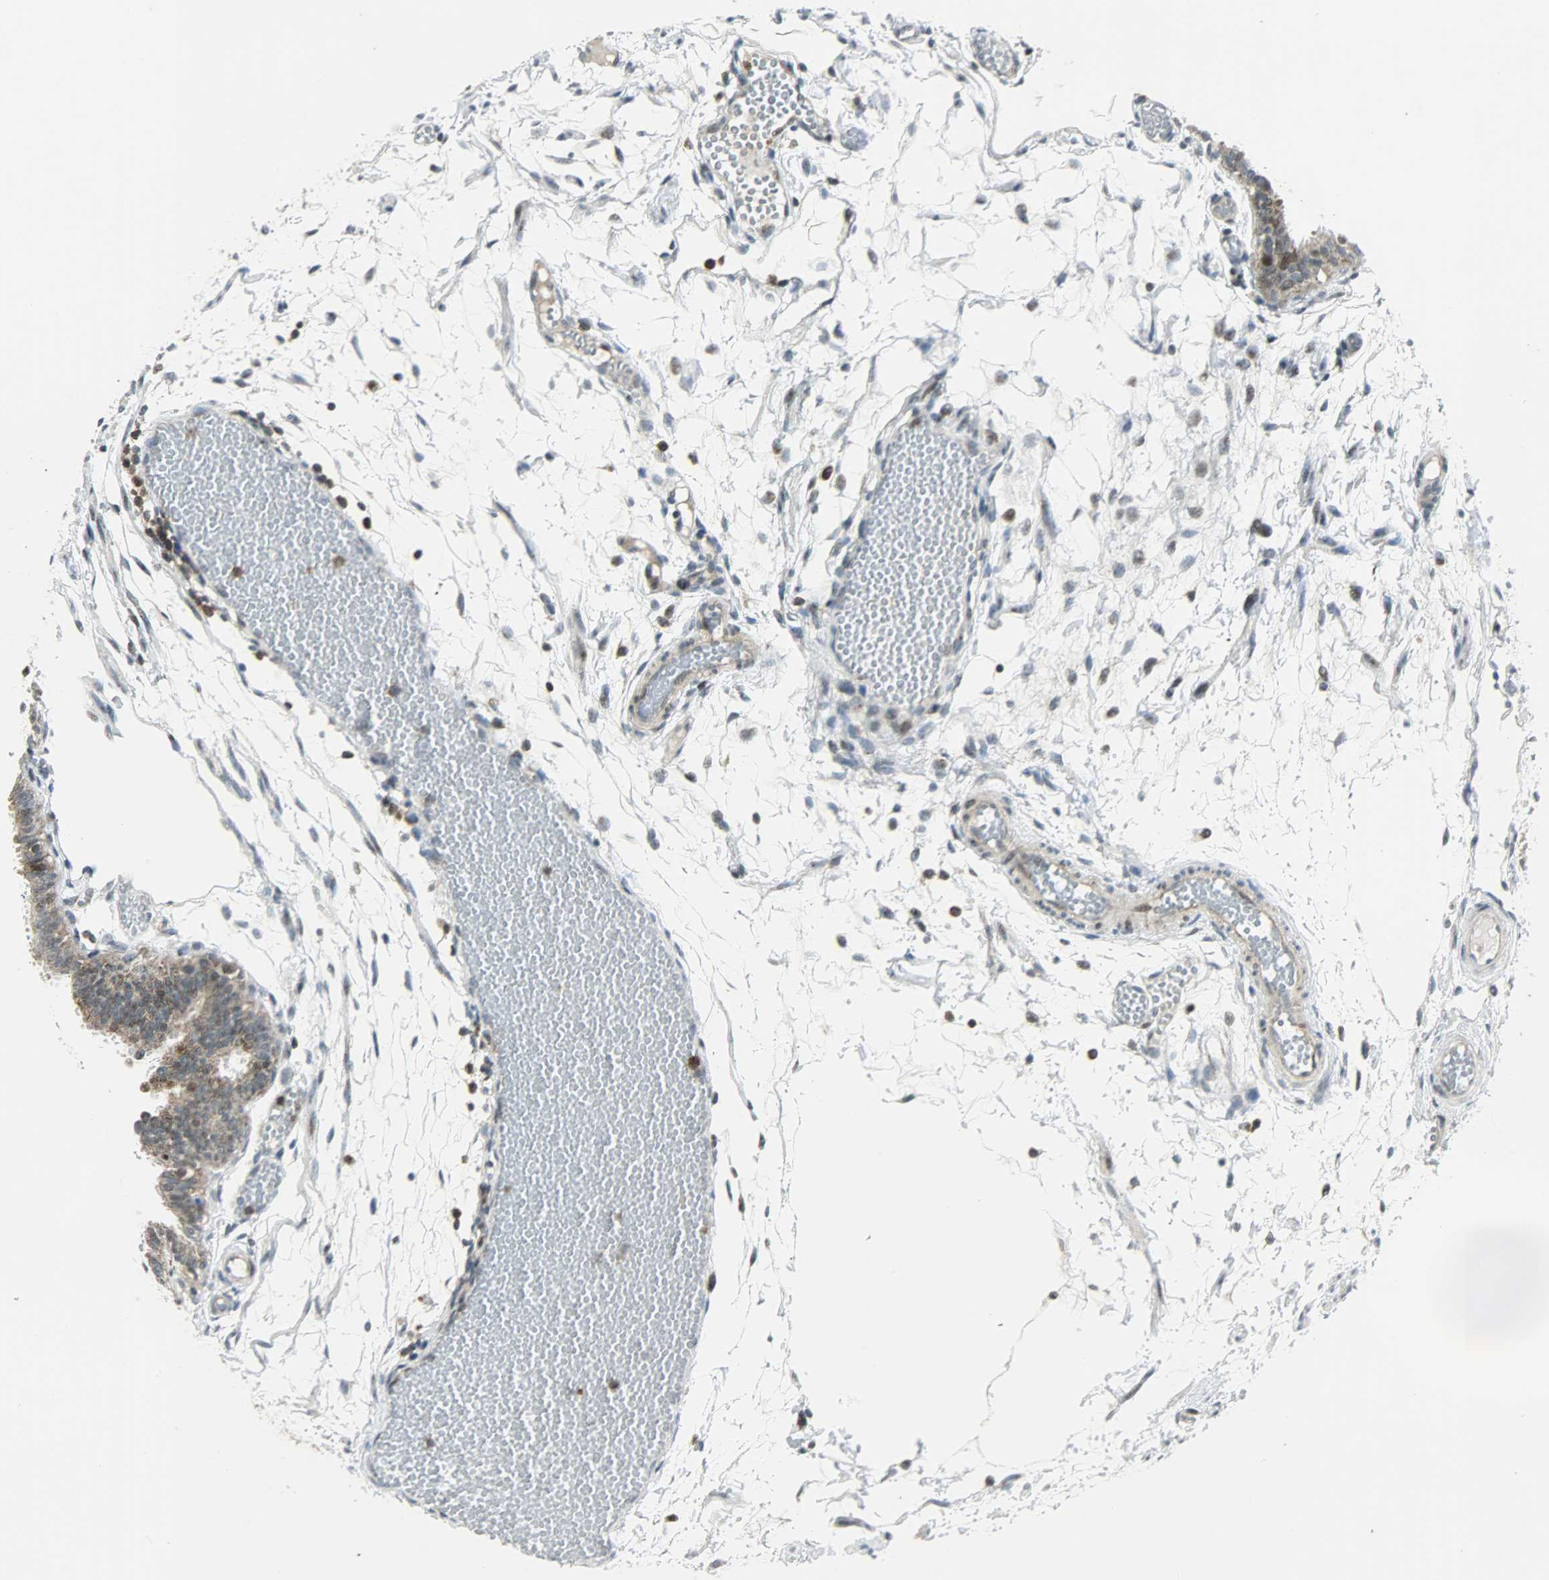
{"staining": {"intensity": "moderate", "quantity": ">75%", "location": "cytoplasmic/membranous,nuclear"}, "tissue": "fallopian tube", "cell_type": "Glandular cells", "image_type": "normal", "snomed": [{"axis": "morphology", "description": "Normal tissue, NOS"}, {"axis": "topography", "description": "Fallopian tube"}], "caption": "Immunohistochemistry (IHC) of benign human fallopian tube shows medium levels of moderate cytoplasmic/membranous,nuclear staining in about >75% of glandular cells.", "gene": "IL15", "patient": {"sex": "female", "age": 29}}